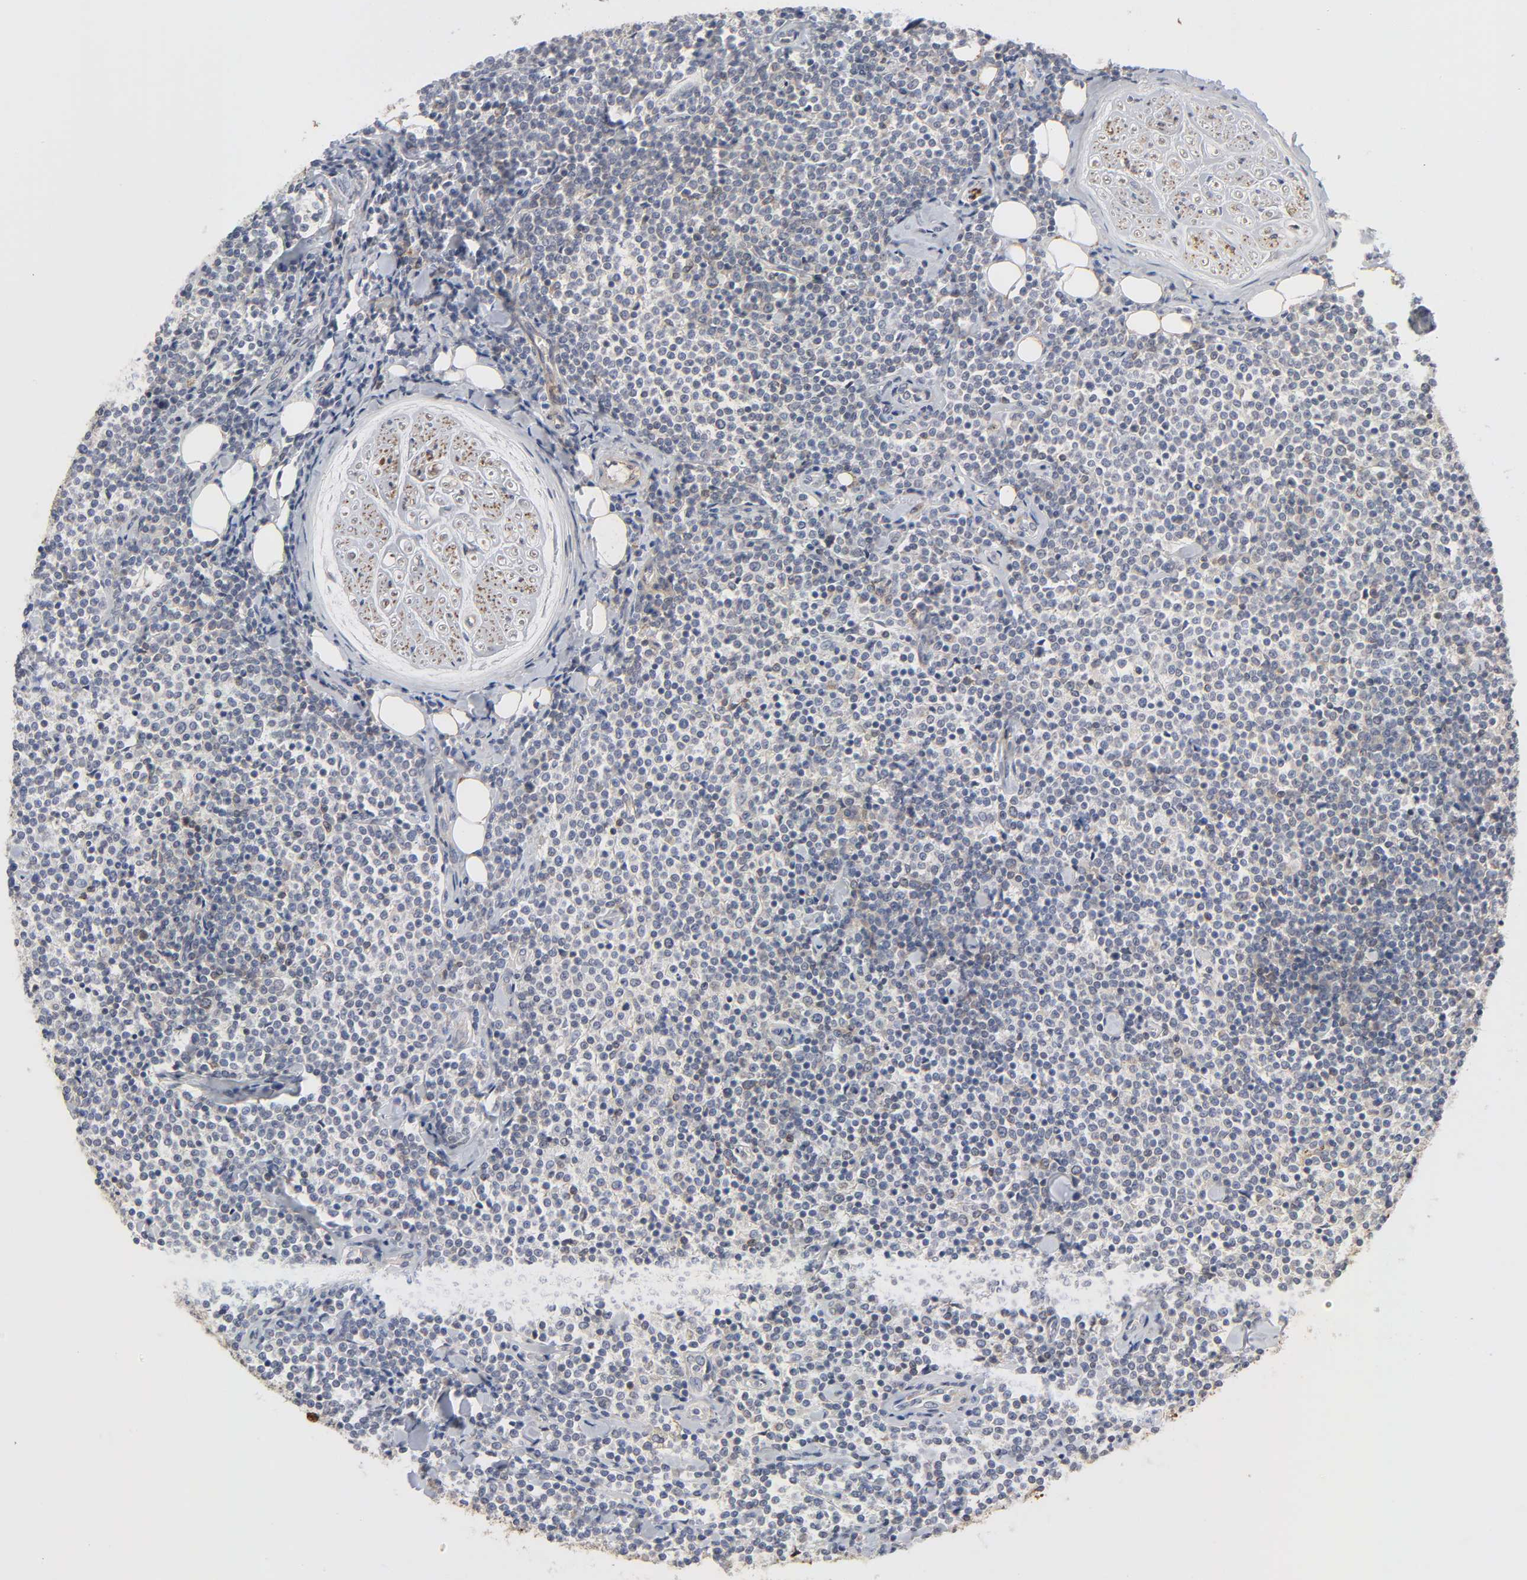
{"staining": {"intensity": "weak", "quantity": "25%-75%", "location": "cytoplasmic/membranous"}, "tissue": "lymphoma", "cell_type": "Tumor cells", "image_type": "cancer", "snomed": [{"axis": "morphology", "description": "Malignant lymphoma, non-Hodgkin's type, Low grade"}, {"axis": "topography", "description": "Soft tissue"}], "caption": "Immunohistochemical staining of lymphoma displays low levels of weak cytoplasmic/membranous staining in about 25%-75% of tumor cells.", "gene": "POR", "patient": {"sex": "male", "age": 92}}